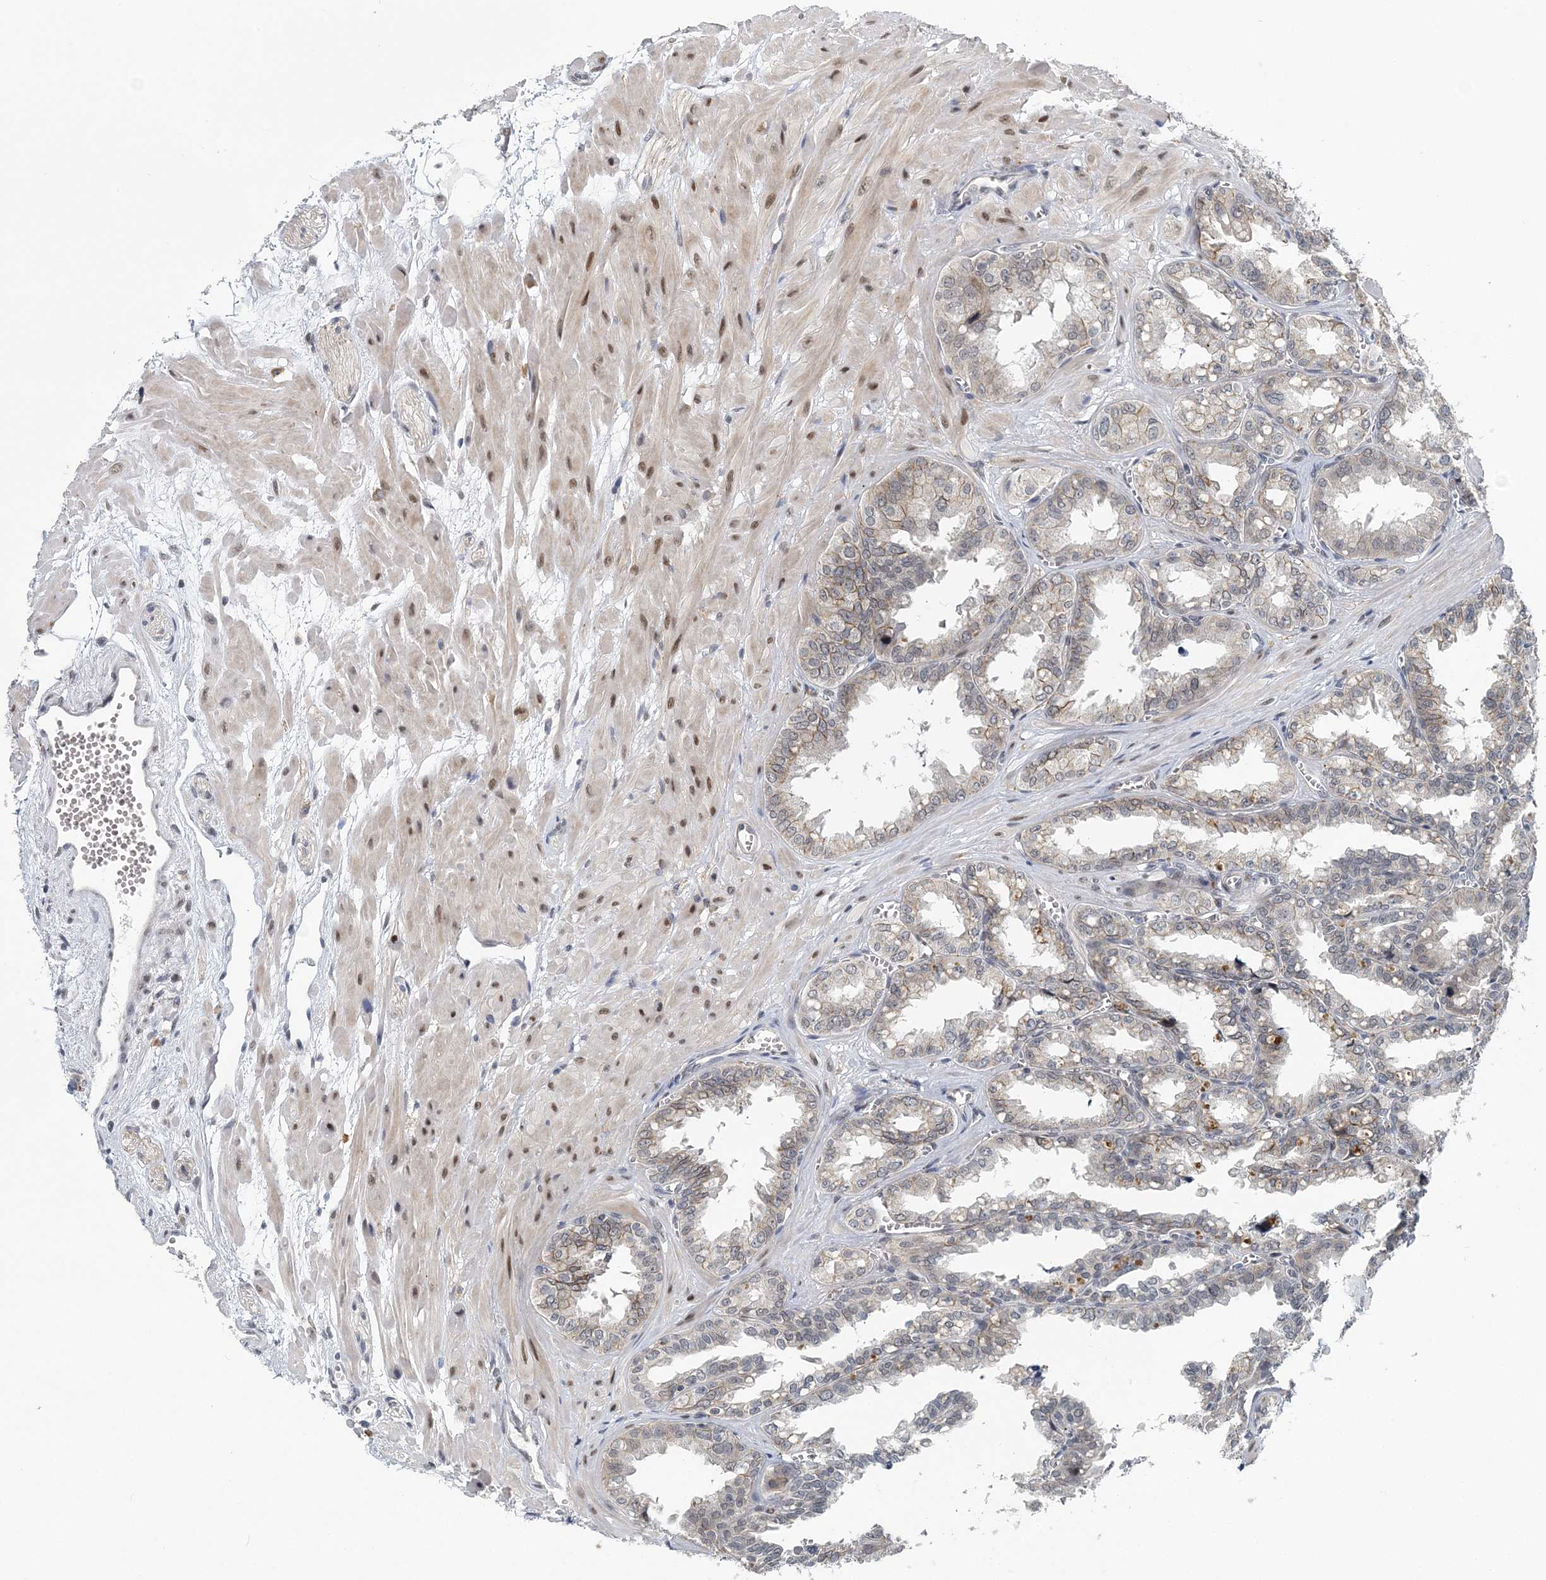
{"staining": {"intensity": "weak", "quantity": "25%-75%", "location": "cytoplasmic/membranous"}, "tissue": "seminal vesicle", "cell_type": "Glandular cells", "image_type": "normal", "snomed": [{"axis": "morphology", "description": "Normal tissue, NOS"}, {"axis": "topography", "description": "Prostate"}, {"axis": "topography", "description": "Seminal veicle"}], "caption": "Seminal vesicle stained with a protein marker exhibits weak staining in glandular cells.", "gene": "HYCC2", "patient": {"sex": "male", "age": 51}}